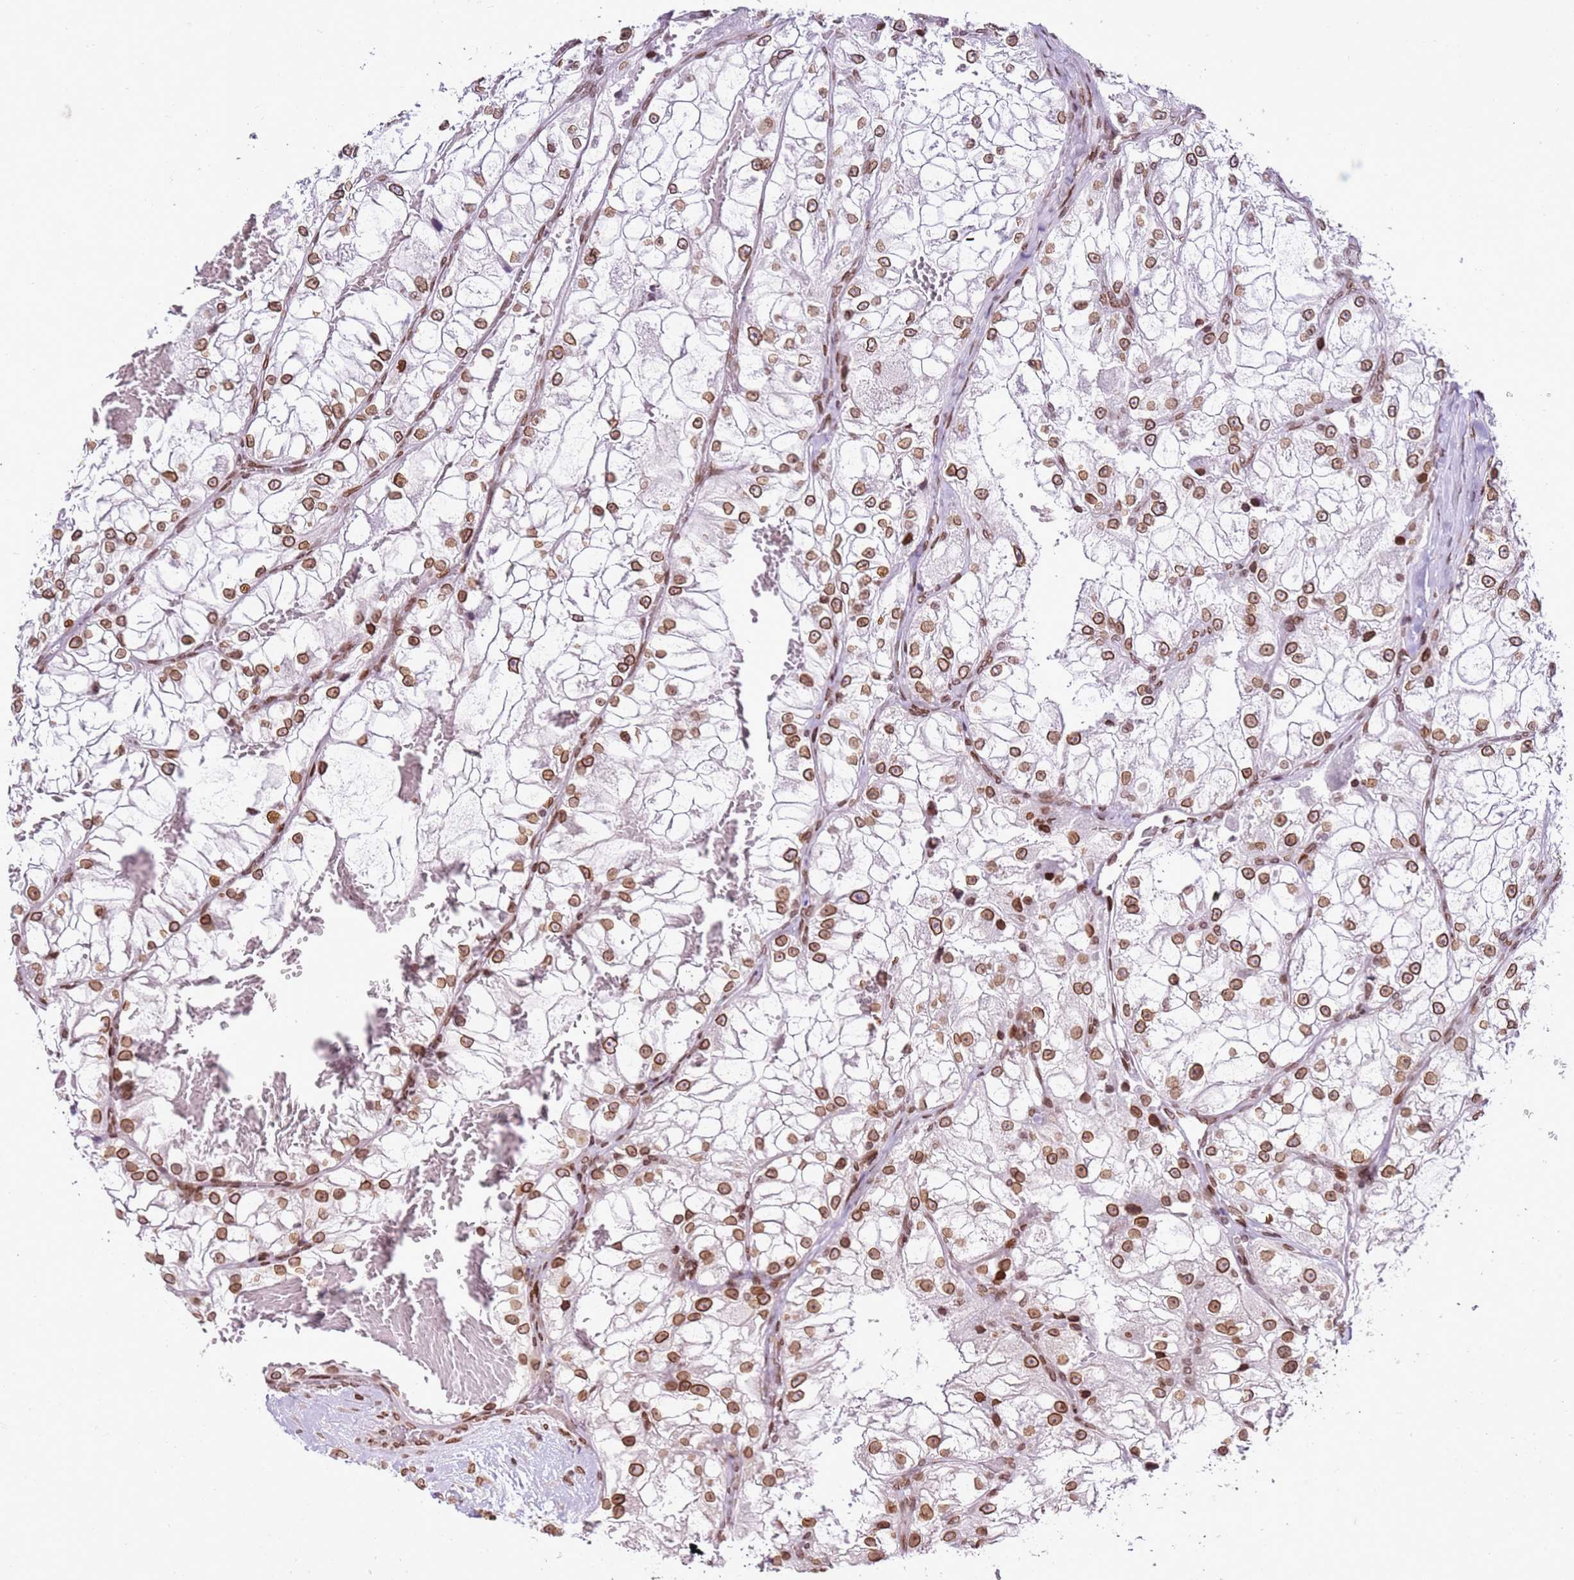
{"staining": {"intensity": "moderate", "quantity": "25%-75%", "location": "cytoplasmic/membranous,nuclear"}, "tissue": "renal cancer", "cell_type": "Tumor cells", "image_type": "cancer", "snomed": [{"axis": "morphology", "description": "Adenocarcinoma, NOS"}, {"axis": "topography", "description": "Kidney"}], "caption": "The histopathology image exhibits staining of renal cancer (adenocarcinoma), revealing moderate cytoplasmic/membranous and nuclear protein expression (brown color) within tumor cells.", "gene": "POU6F1", "patient": {"sex": "female", "age": 72}}